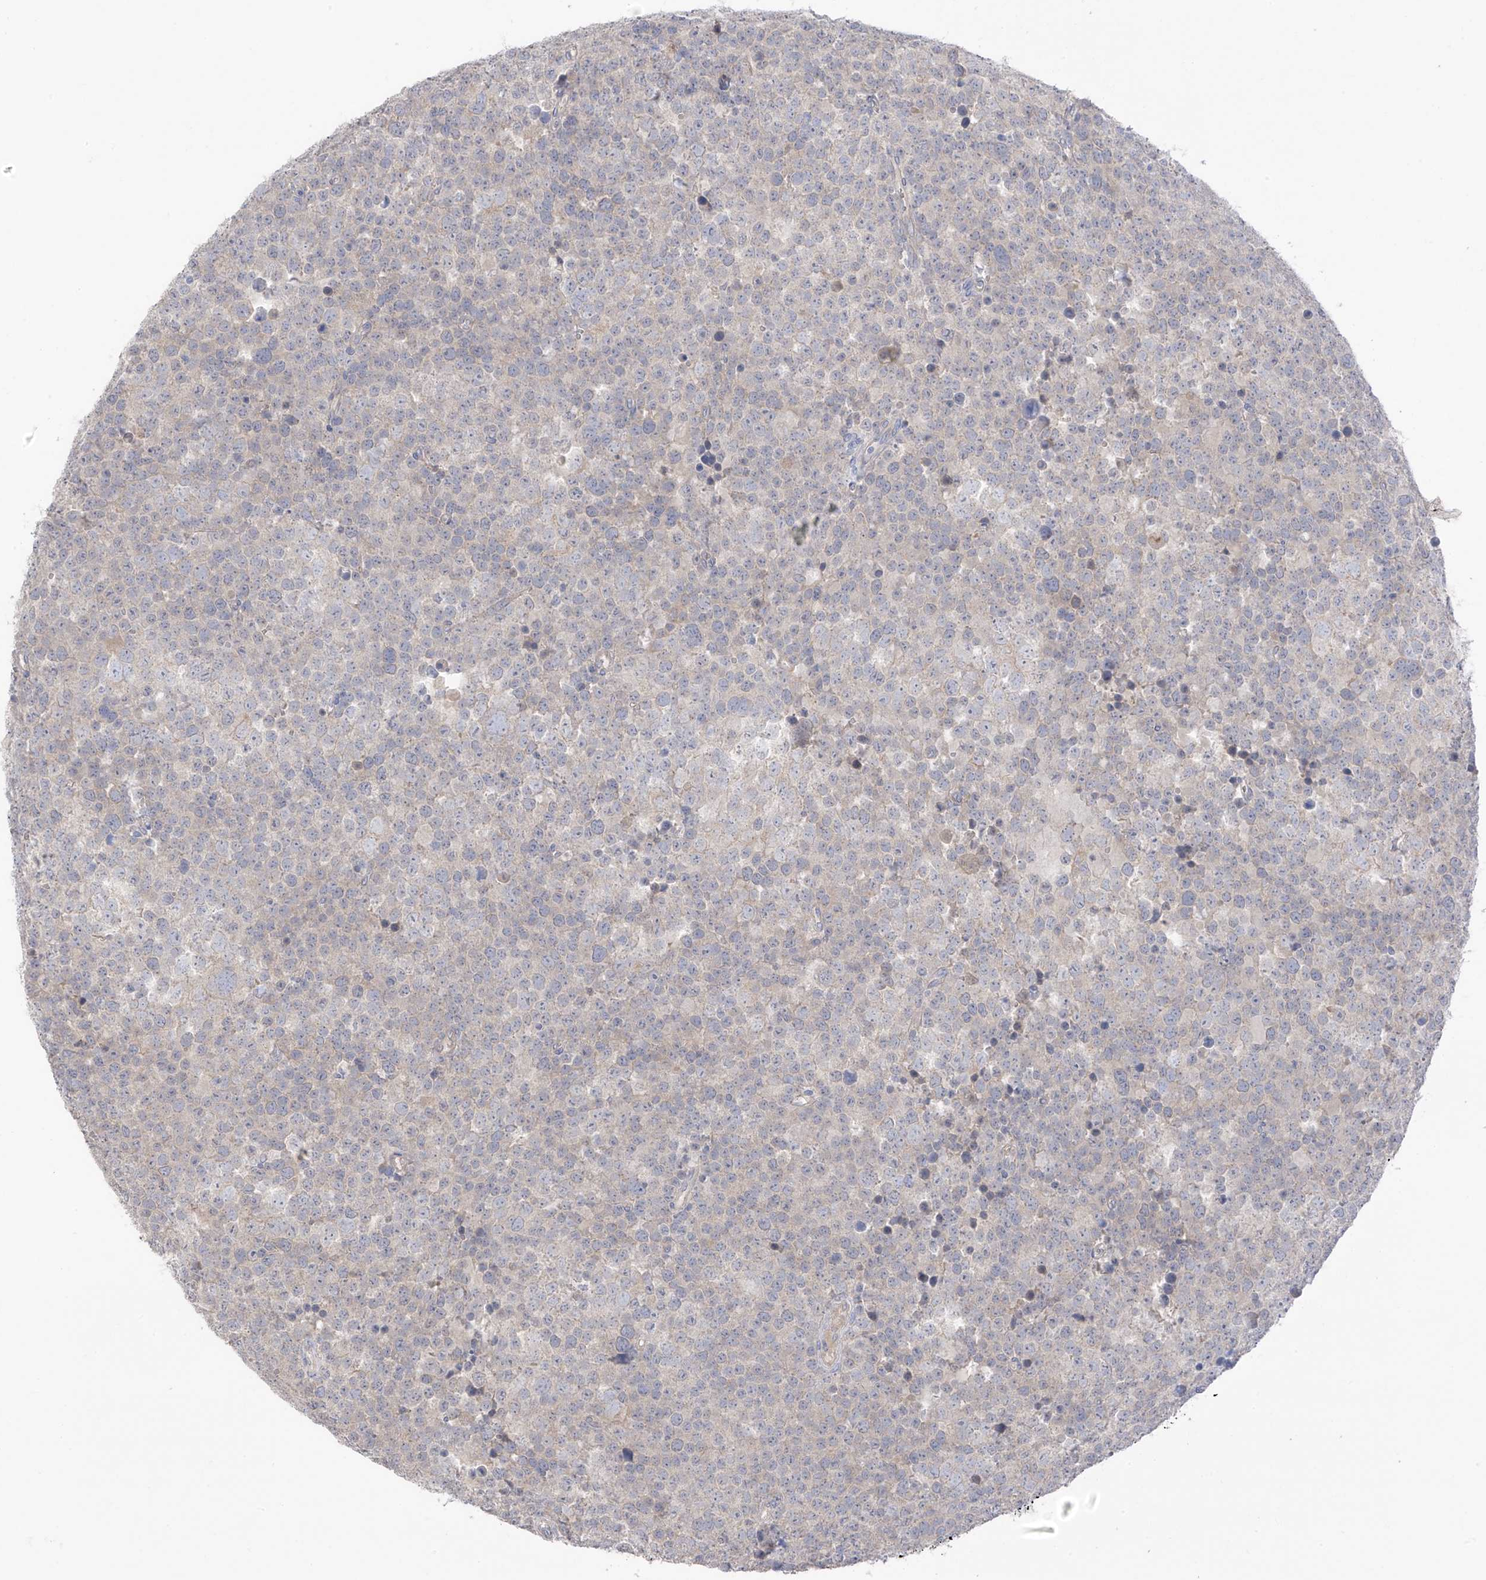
{"staining": {"intensity": "weak", "quantity": "<25%", "location": "cytoplasmic/membranous"}, "tissue": "testis cancer", "cell_type": "Tumor cells", "image_type": "cancer", "snomed": [{"axis": "morphology", "description": "Seminoma, NOS"}, {"axis": "topography", "description": "Testis"}], "caption": "High magnification brightfield microscopy of testis cancer stained with DAB (brown) and counterstained with hematoxylin (blue): tumor cells show no significant expression.", "gene": "NALCN", "patient": {"sex": "male", "age": 71}}